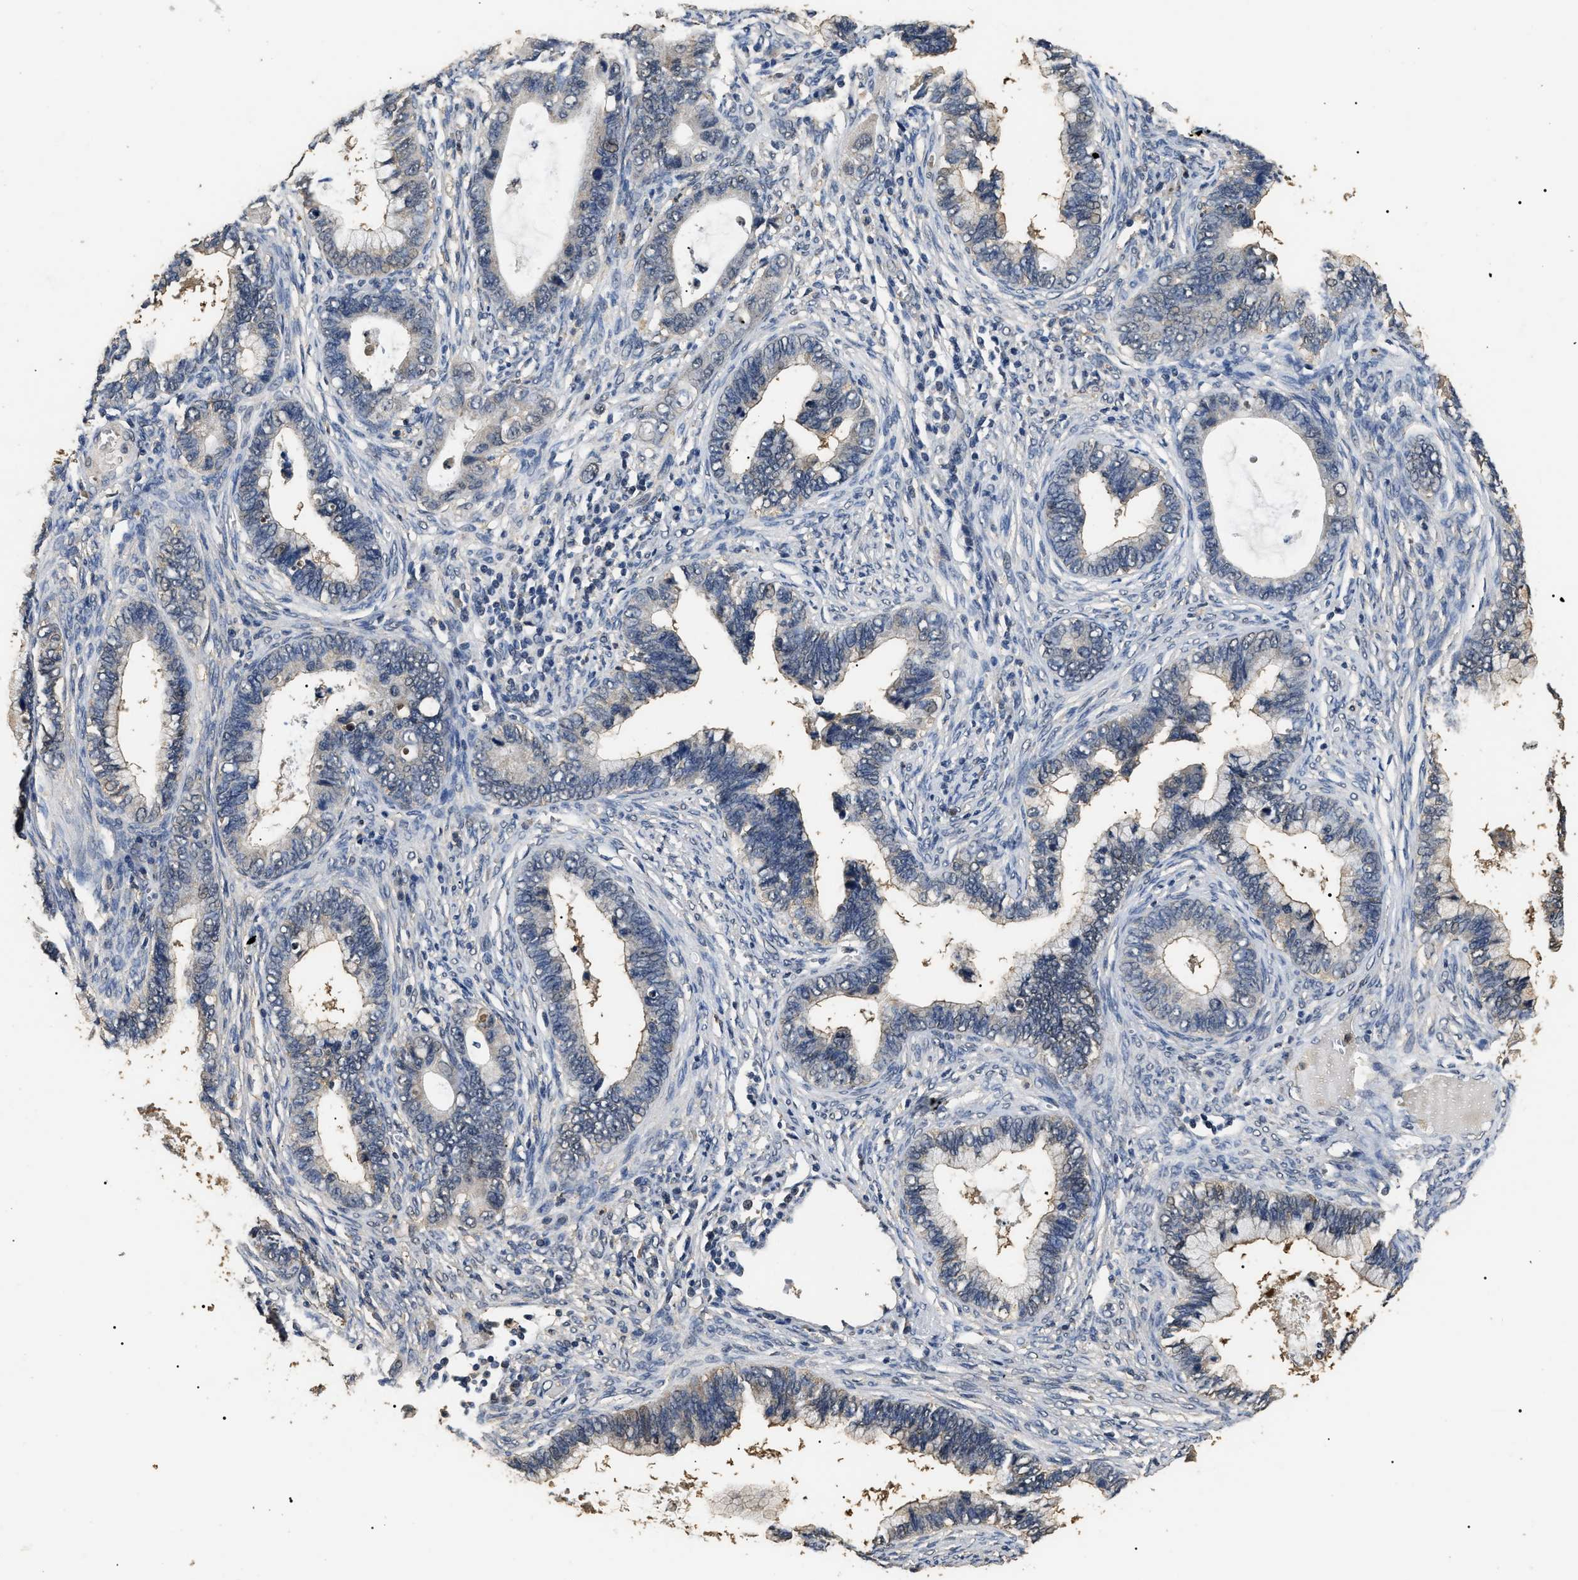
{"staining": {"intensity": "negative", "quantity": "none", "location": "none"}, "tissue": "cervical cancer", "cell_type": "Tumor cells", "image_type": "cancer", "snomed": [{"axis": "morphology", "description": "Adenocarcinoma, NOS"}, {"axis": "topography", "description": "Cervix"}], "caption": "DAB (3,3'-diaminobenzidine) immunohistochemical staining of cervical cancer reveals no significant staining in tumor cells. The staining is performed using DAB (3,3'-diaminobenzidine) brown chromogen with nuclei counter-stained in using hematoxylin.", "gene": "PSMD8", "patient": {"sex": "female", "age": 44}}